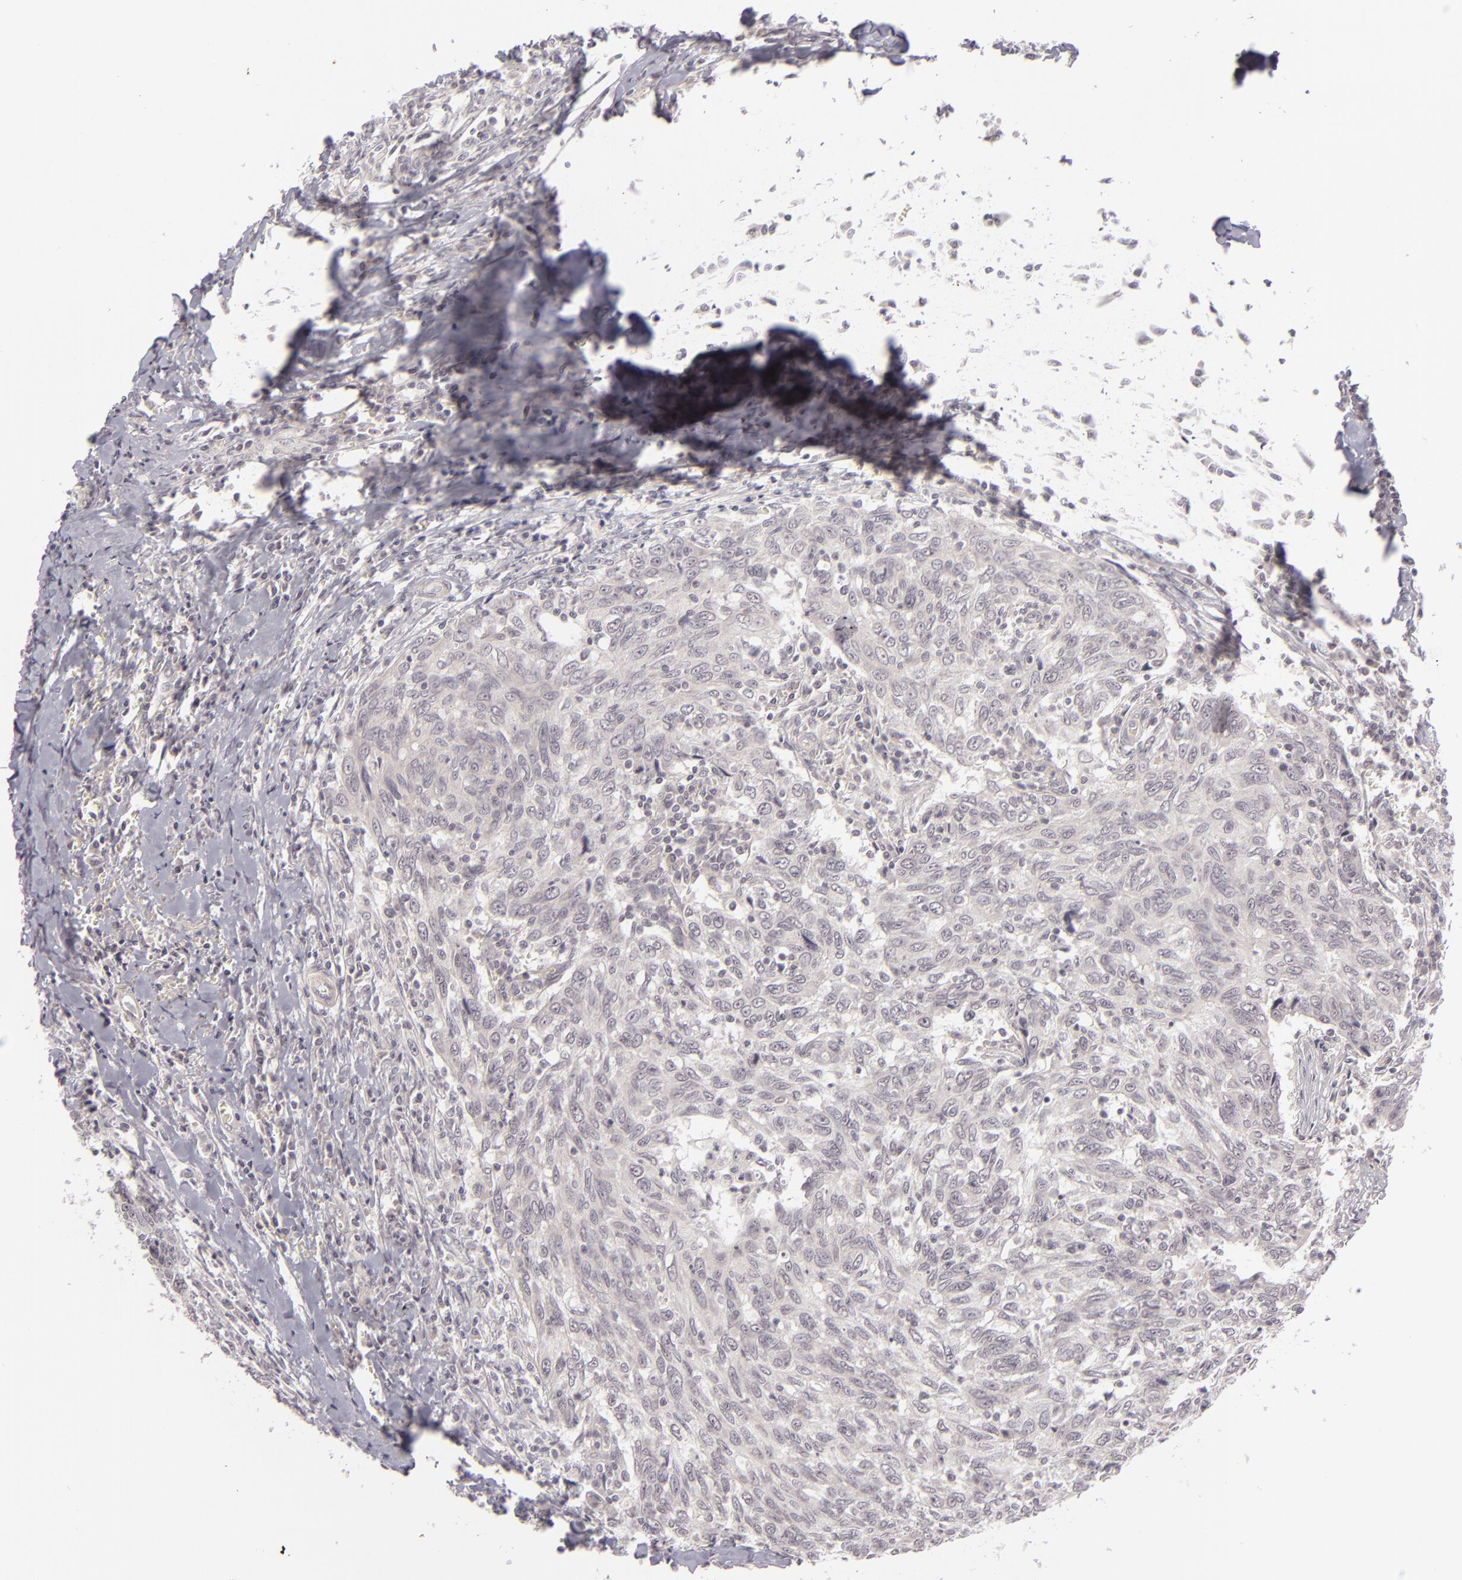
{"staining": {"intensity": "weak", "quantity": ">75%", "location": "cytoplasmic/membranous"}, "tissue": "breast cancer", "cell_type": "Tumor cells", "image_type": "cancer", "snomed": [{"axis": "morphology", "description": "Duct carcinoma"}, {"axis": "topography", "description": "Breast"}], "caption": "Human breast cancer stained with a brown dye demonstrates weak cytoplasmic/membranous positive staining in about >75% of tumor cells.", "gene": "DLG3", "patient": {"sex": "female", "age": 50}}